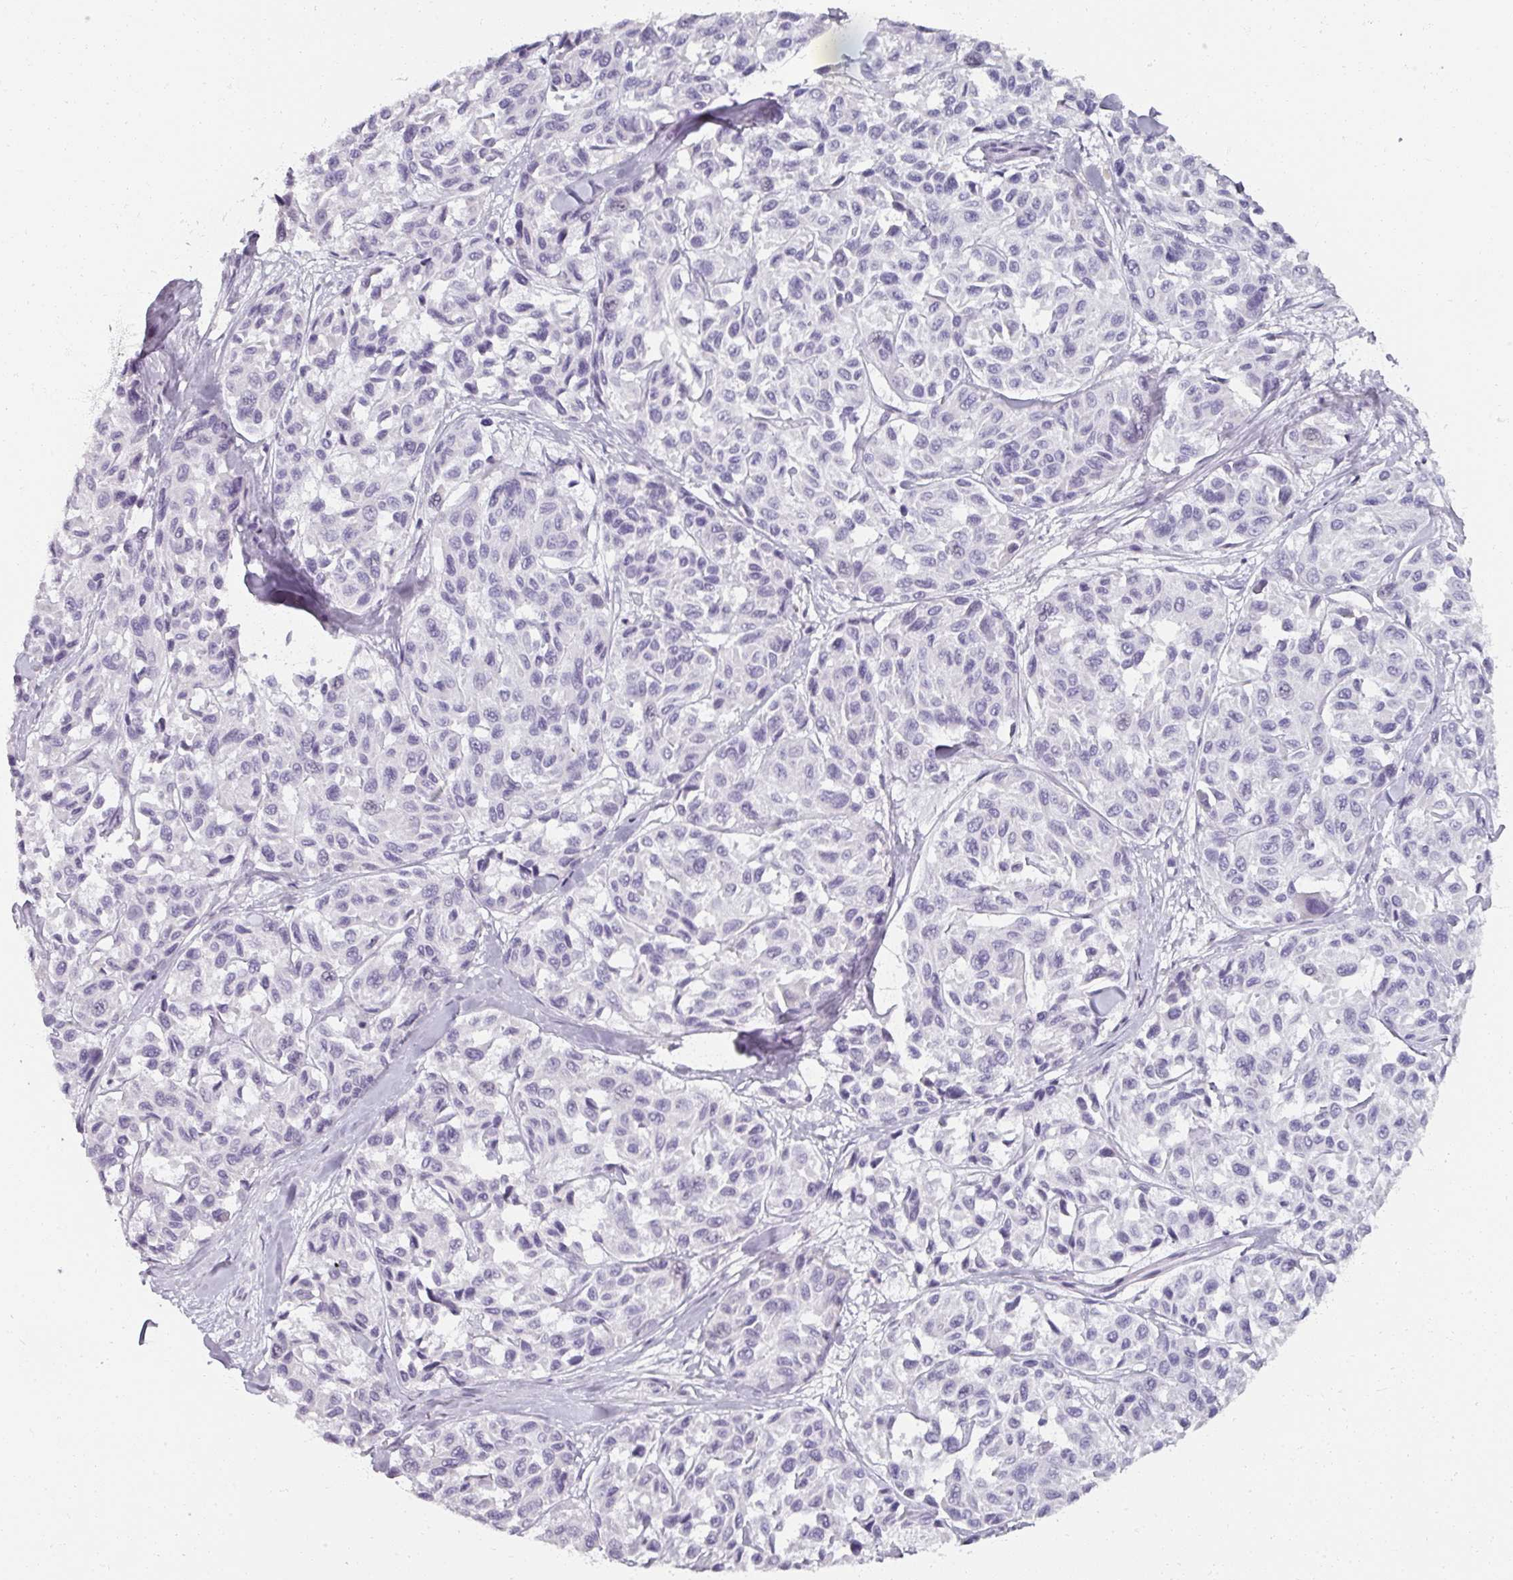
{"staining": {"intensity": "negative", "quantity": "none", "location": "none"}, "tissue": "melanoma", "cell_type": "Tumor cells", "image_type": "cancer", "snomed": [{"axis": "morphology", "description": "Malignant melanoma, NOS"}, {"axis": "topography", "description": "Skin"}], "caption": "Melanoma stained for a protein using immunohistochemistry (IHC) exhibits no positivity tumor cells.", "gene": "REG3G", "patient": {"sex": "female", "age": 66}}